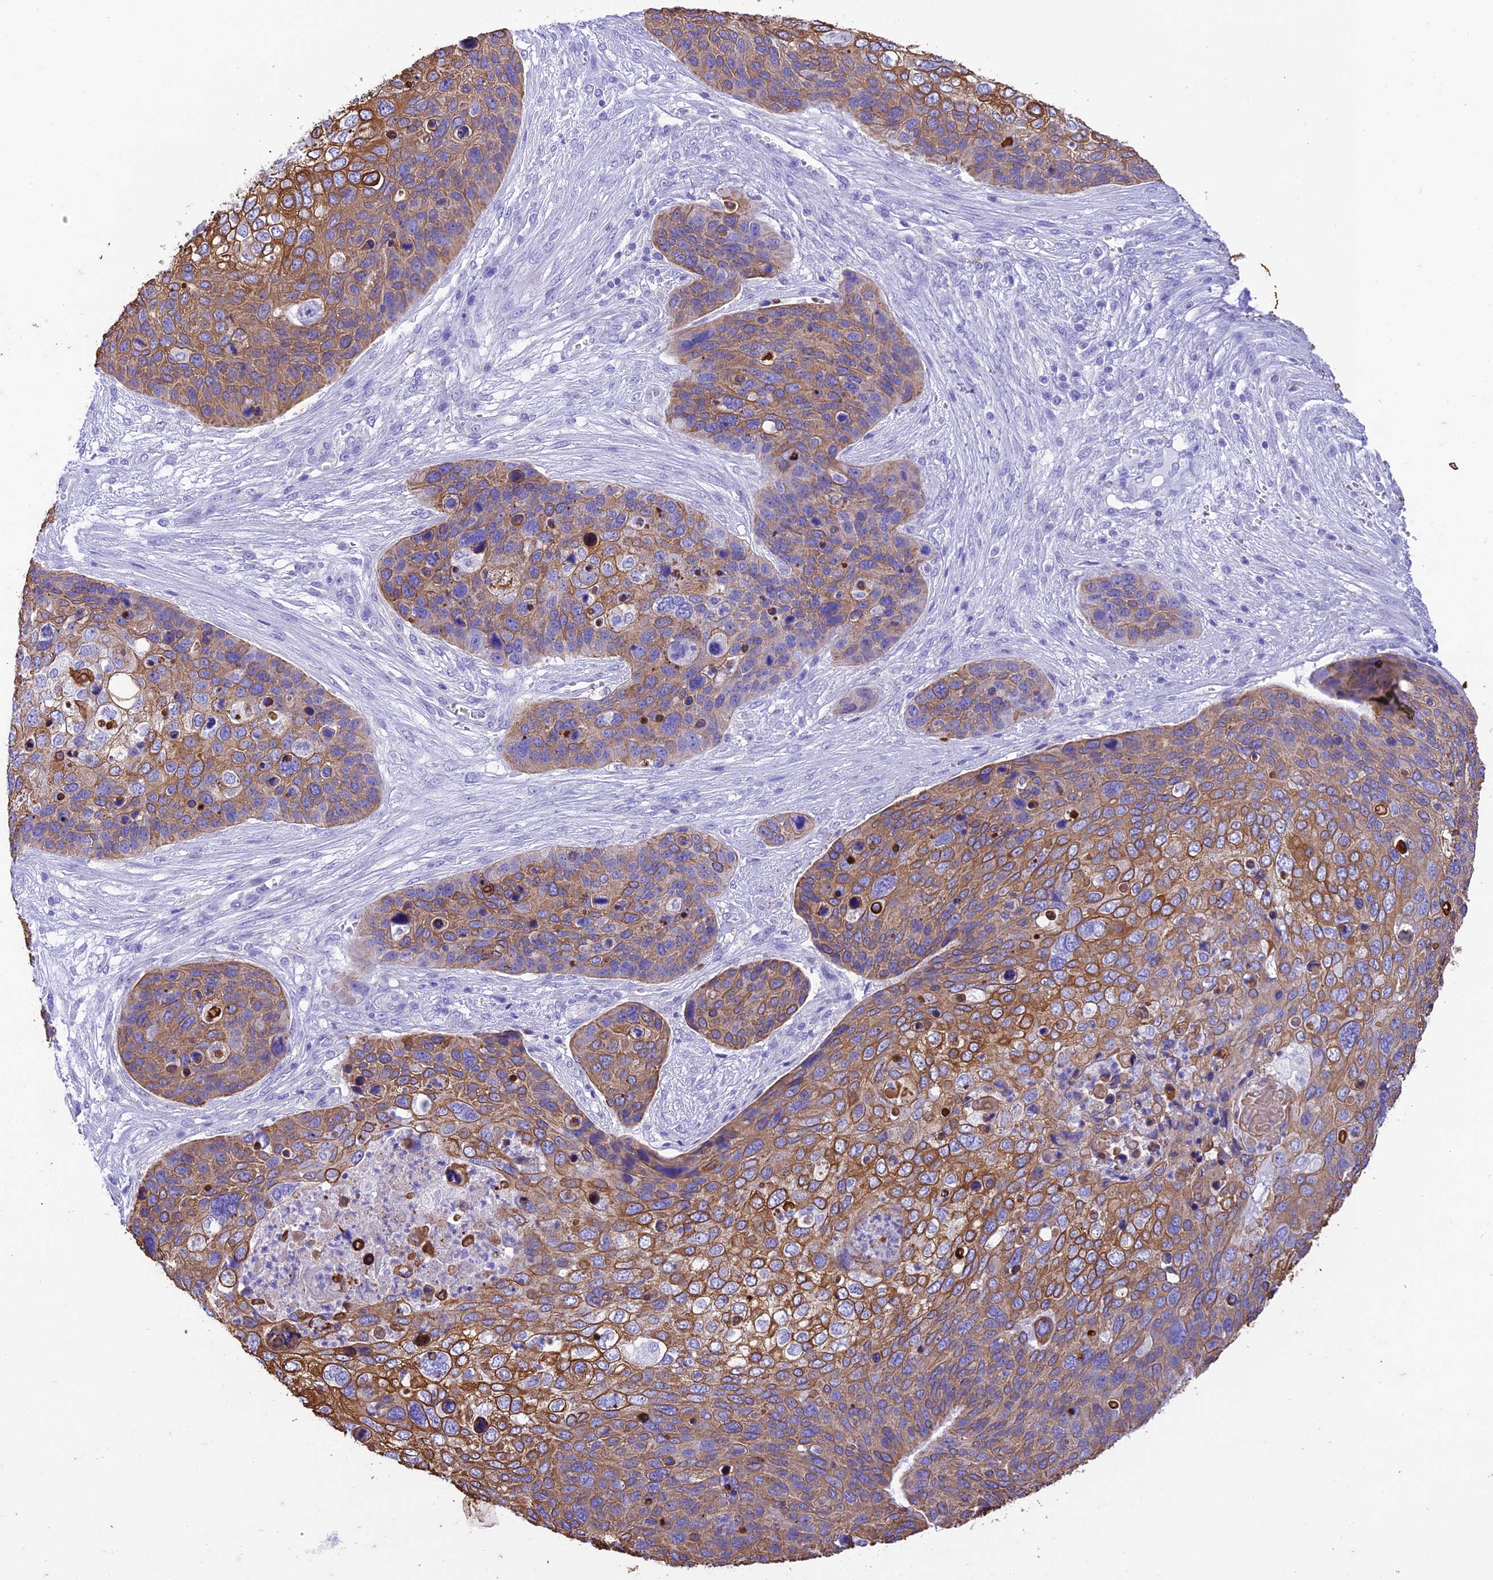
{"staining": {"intensity": "moderate", "quantity": ">75%", "location": "cytoplasmic/membranous"}, "tissue": "skin cancer", "cell_type": "Tumor cells", "image_type": "cancer", "snomed": [{"axis": "morphology", "description": "Basal cell carcinoma"}, {"axis": "topography", "description": "Skin"}], "caption": "Moderate cytoplasmic/membranous expression for a protein is appreciated in about >75% of tumor cells of skin cancer using IHC.", "gene": "VPS52", "patient": {"sex": "female", "age": 74}}